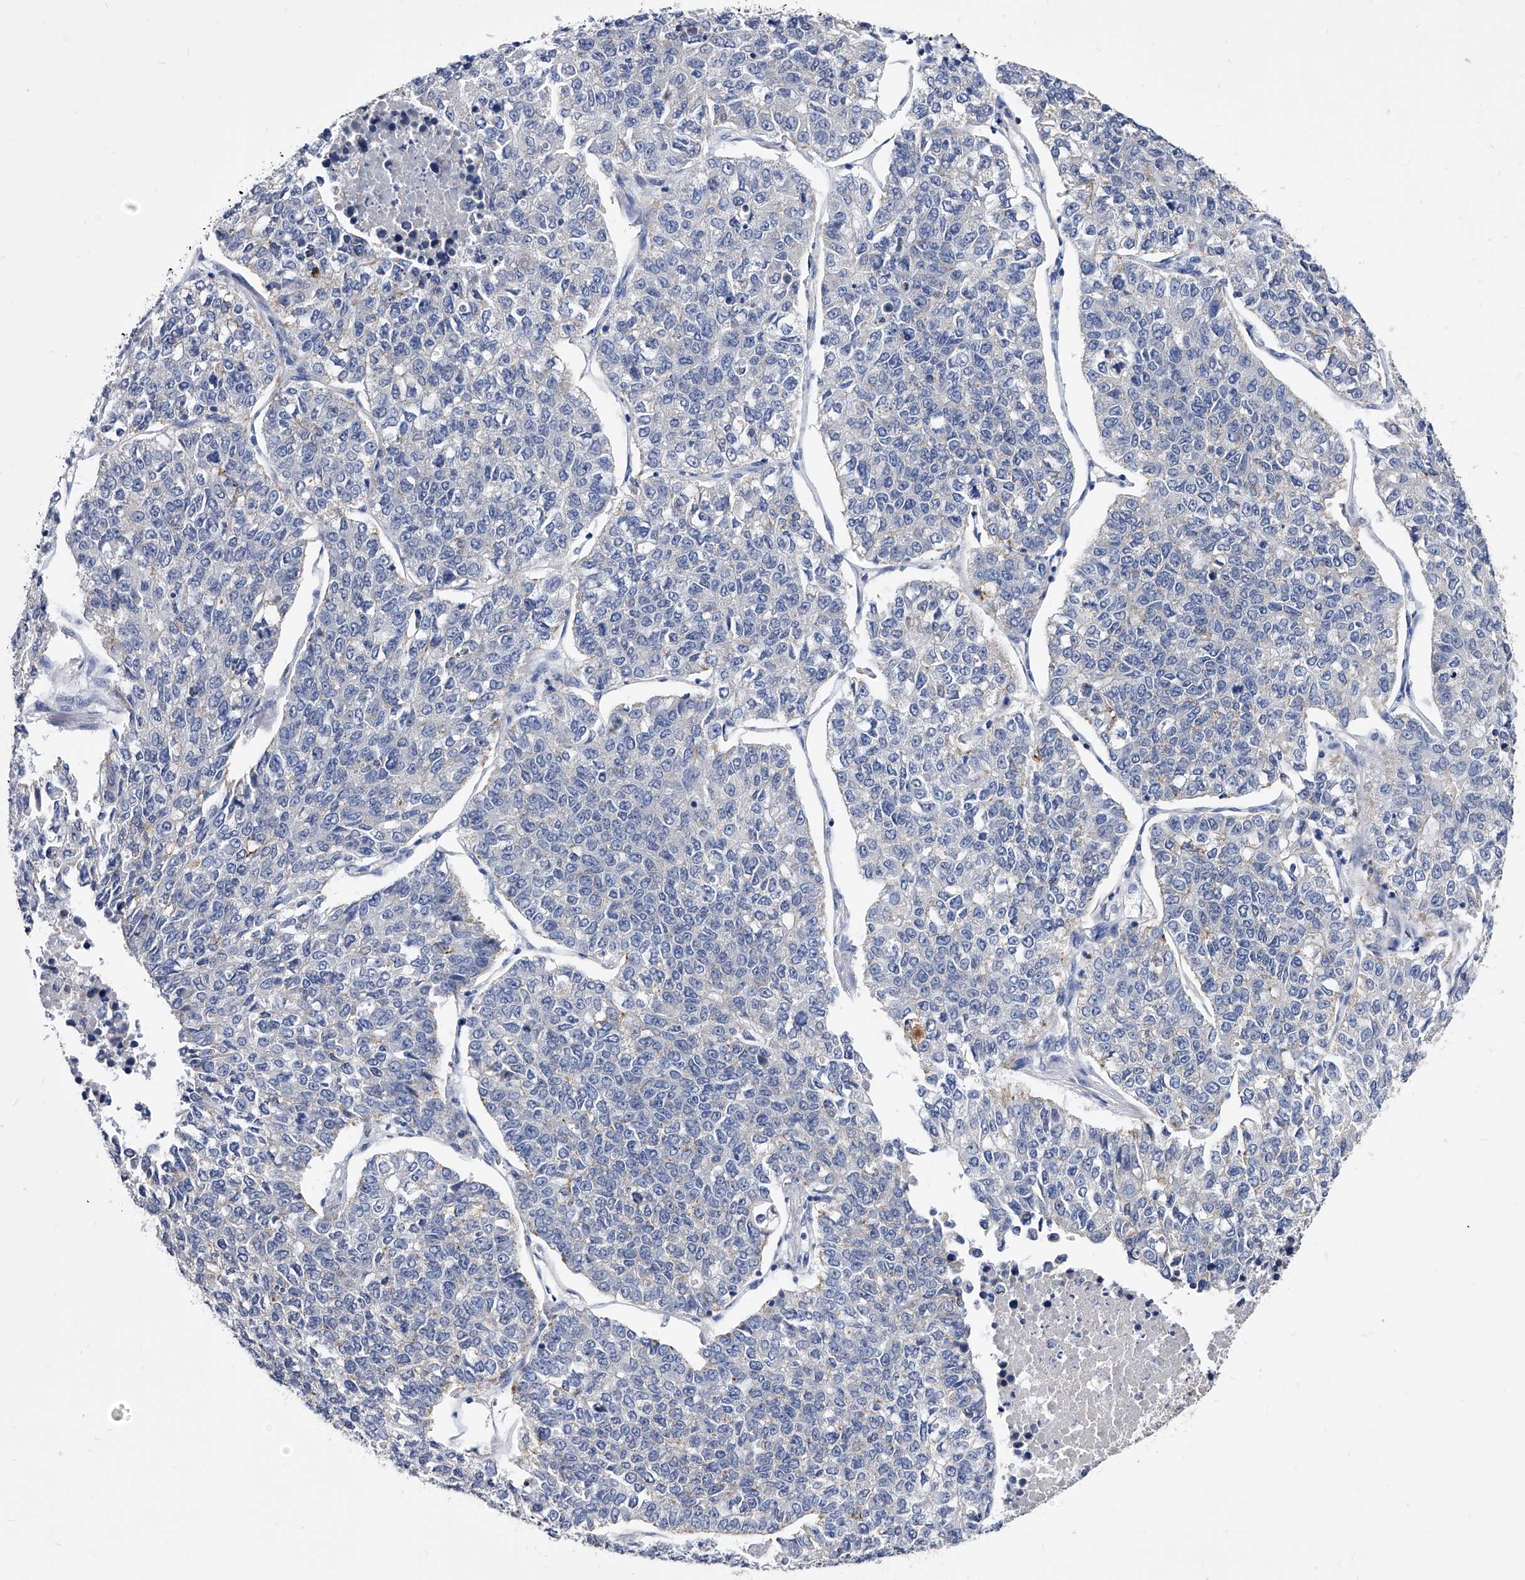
{"staining": {"intensity": "negative", "quantity": "none", "location": "none"}, "tissue": "lung cancer", "cell_type": "Tumor cells", "image_type": "cancer", "snomed": [{"axis": "morphology", "description": "Adenocarcinoma, NOS"}, {"axis": "topography", "description": "Lung"}], "caption": "This is a photomicrograph of immunohistochemistry staining of adenocarcinoma (lung), which shows no positivity in tumor cells.", "gene": "ZNF529", "patient": {"sex": "male", "age": 49}}